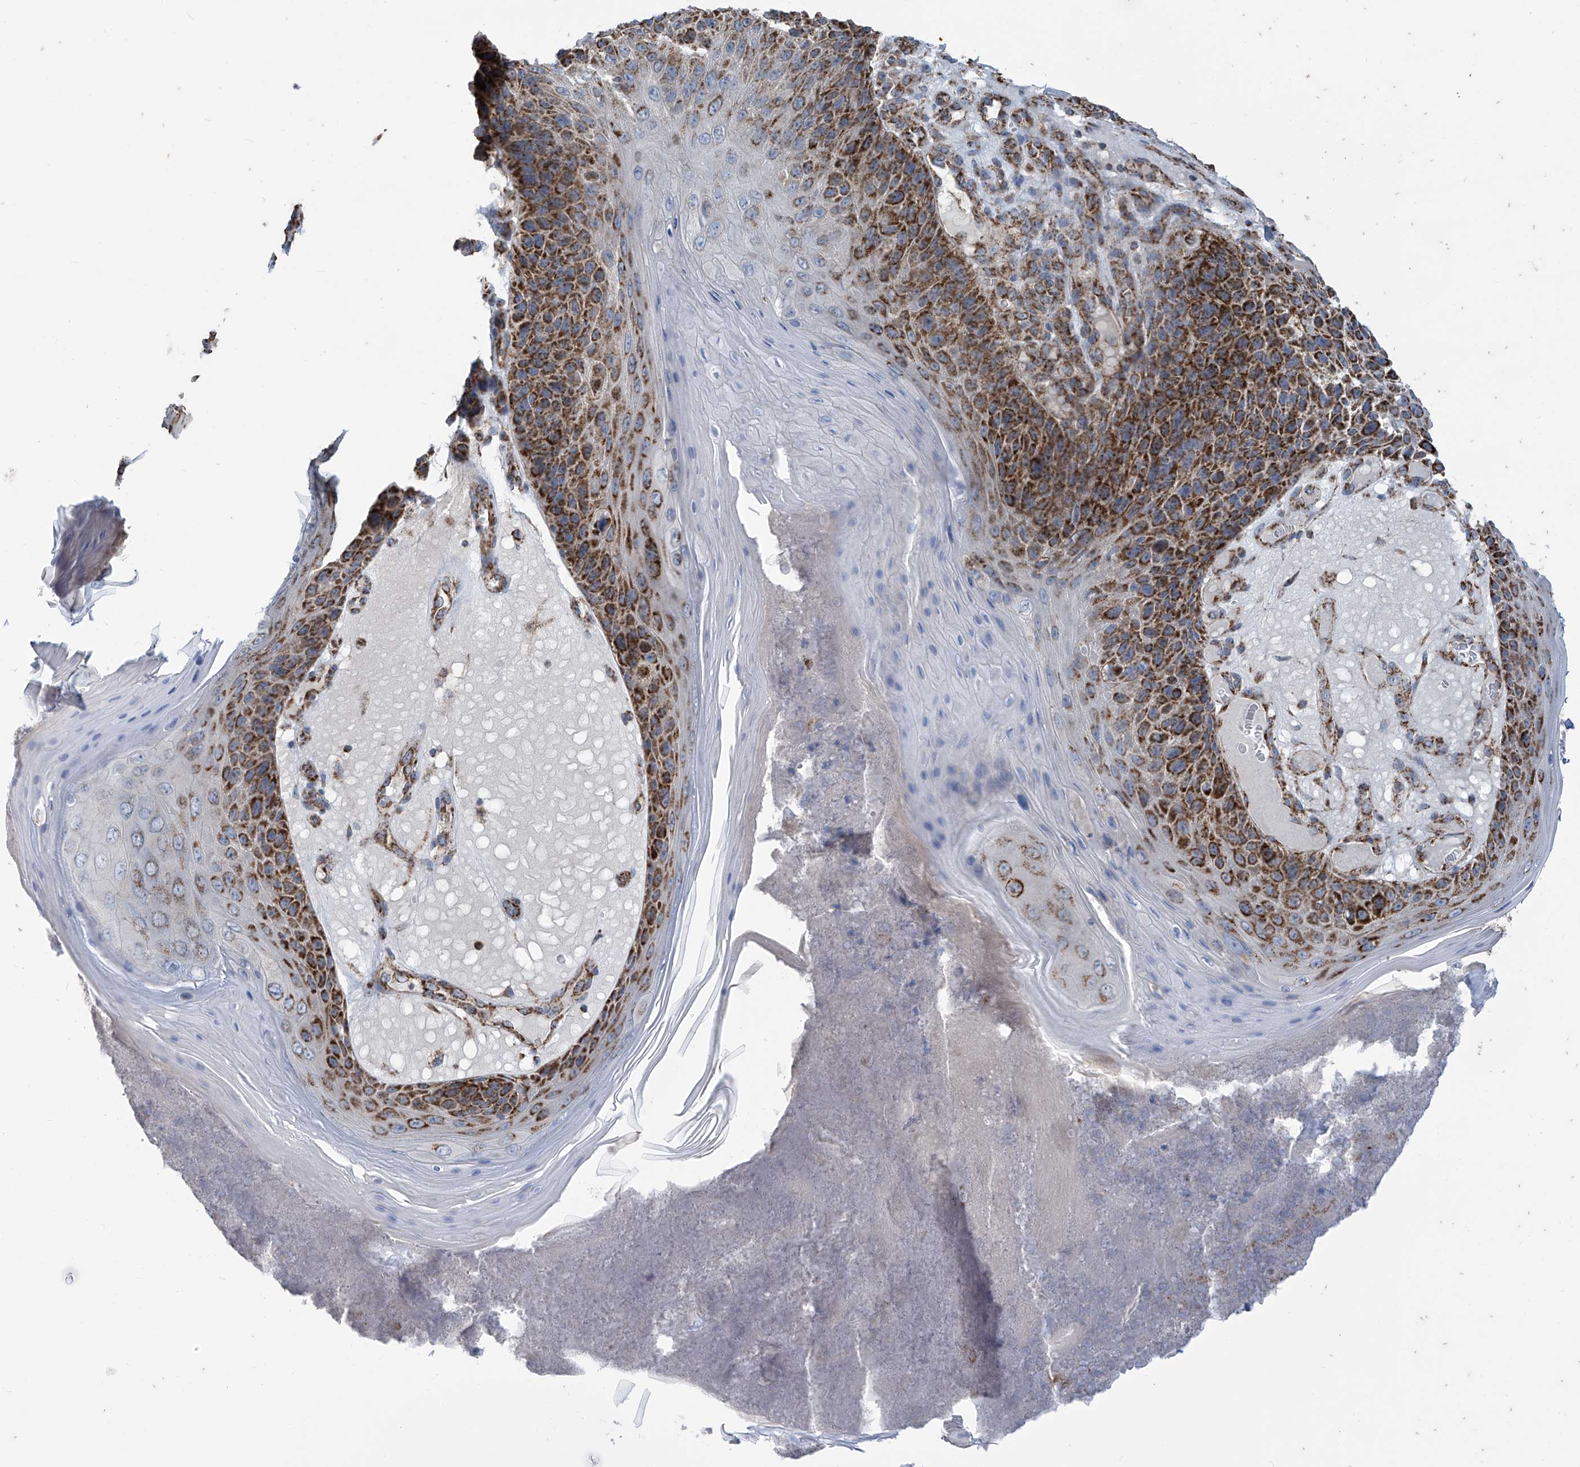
{"staining": {"intensity": "strong", "quantity": ">75%", "location": "cytoplasmic/membranous"}, "tissue": "skin cancer", "cell_type": "Tumor cells", "image_type": "cancer", "snomed": [{"axis": "morphology", "description": "Squamous cell carcinoma, NOS"}, {"axis": "topography", "description": "Skin"}], "caption": "Immunohistochemical staining of human skin cancer (squamous cell carcinoma) displays high levels of strong cytoplasmic/membranous staining in about >75% of tumor cells. (Stains: DAB (3,3'-diaminobenzidine) in brown, nuclei in blue, Microscopy: brightfield microscopy at high magnification).", "gene": "PNPT1", "patient": {"sex": "female", "age": 88}}